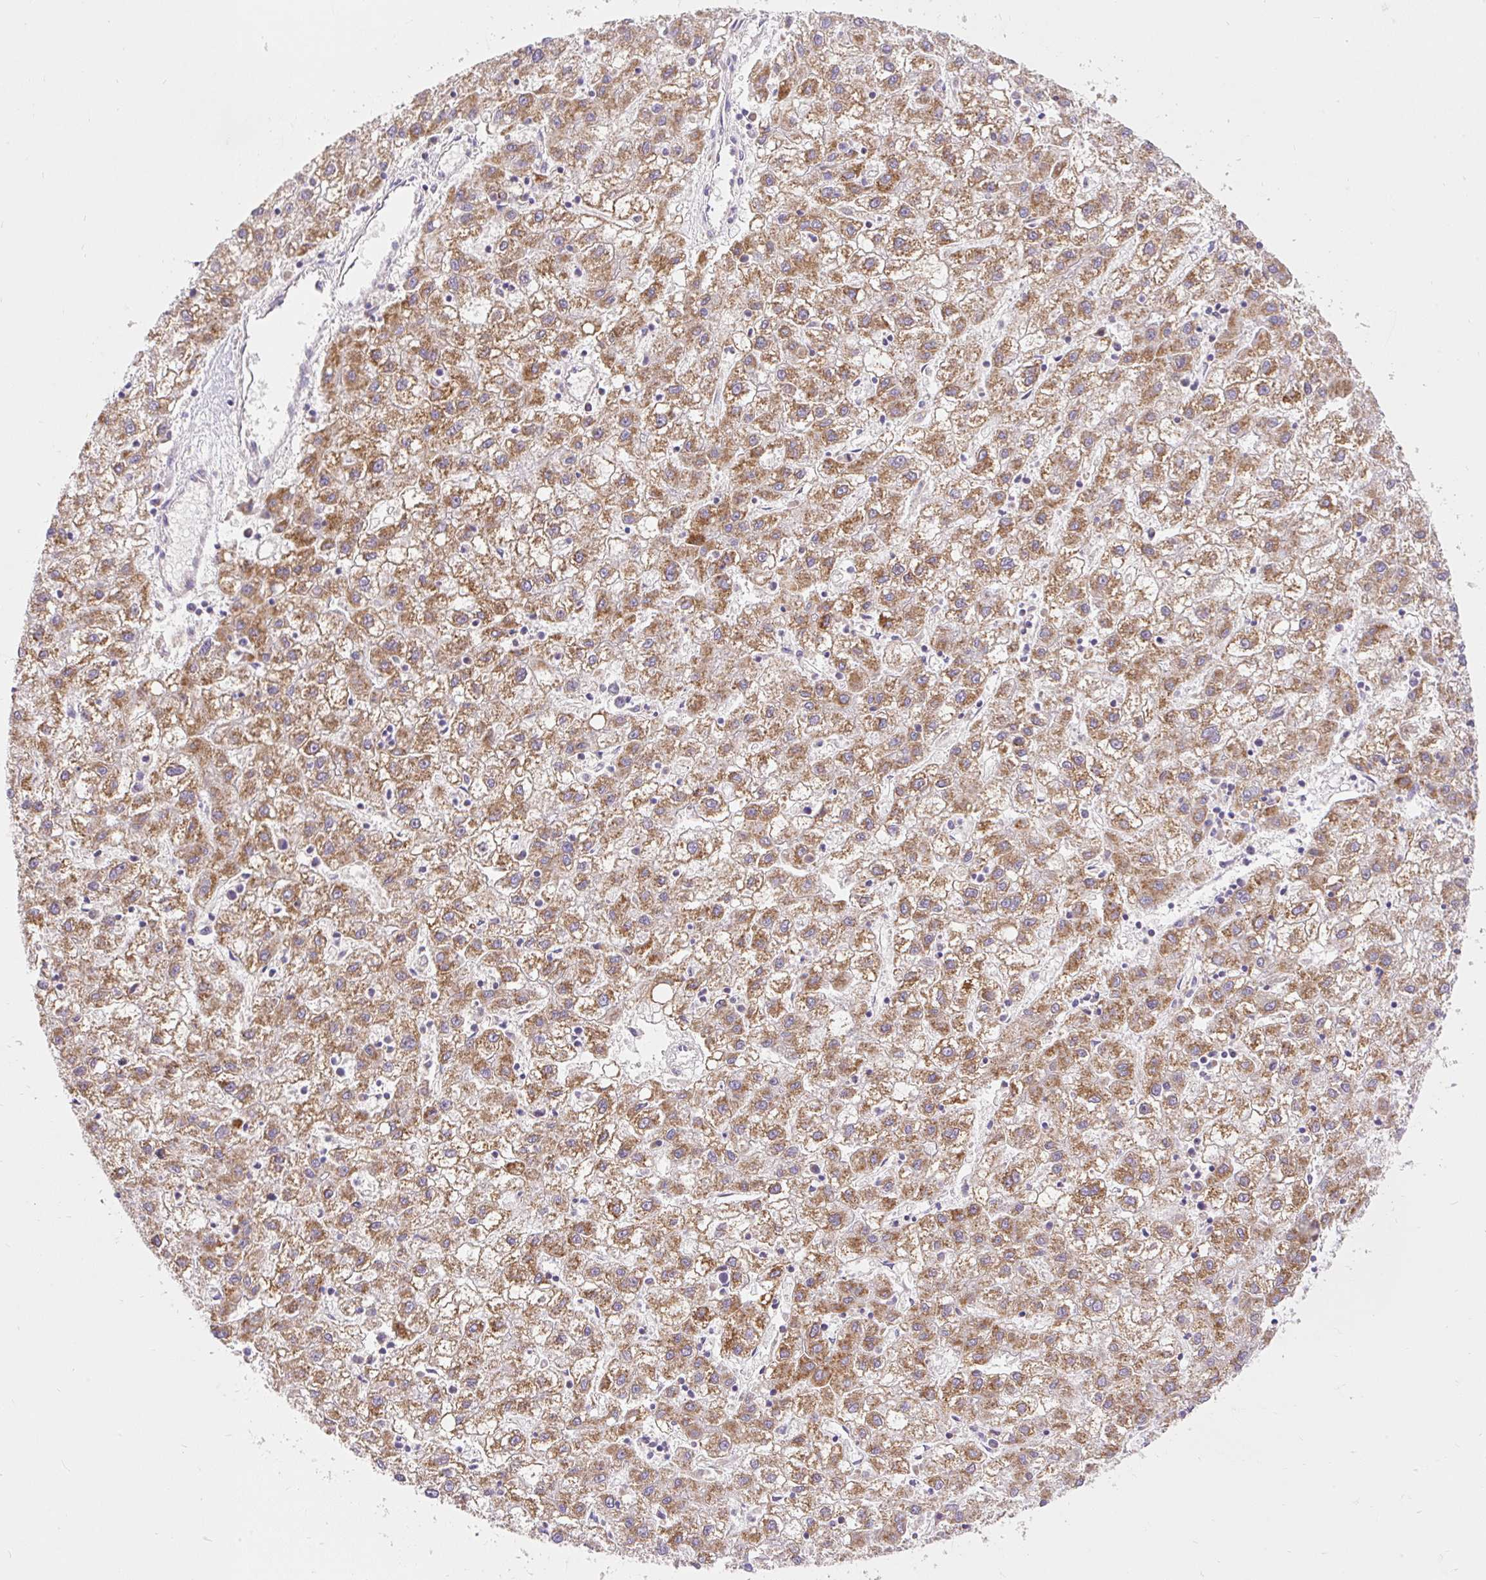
{"staining": {"intensity": "moderate", "quantity": ">75%", "location": "cytoplasmic/membranous"}, "tissue": "liver cancer", "cell_type": "Tumor cells", "image_type": "cancer", "snomed": [{"axis": "morphology", "description": "Carcinoma, Hepatocellular, NOS"}, {"axis": "topography", "description": "Liver"}], "caption": "IHC staining of hepatocellular carcinoma (liver), which demonstrates medium levels of moderate cytoplasmic/membranous staining in approximately >75% of tumor cells indicating moderate cytoplasmic/membranous protein staining. The staining was performed using DAB (3,3'-diaminobenzidine) (brown) for protein detection and nuclei were counterstained in hematoxylin (blue).", "gene": "PMAIP1", "patient": {"sex": "male", "age": 72}}